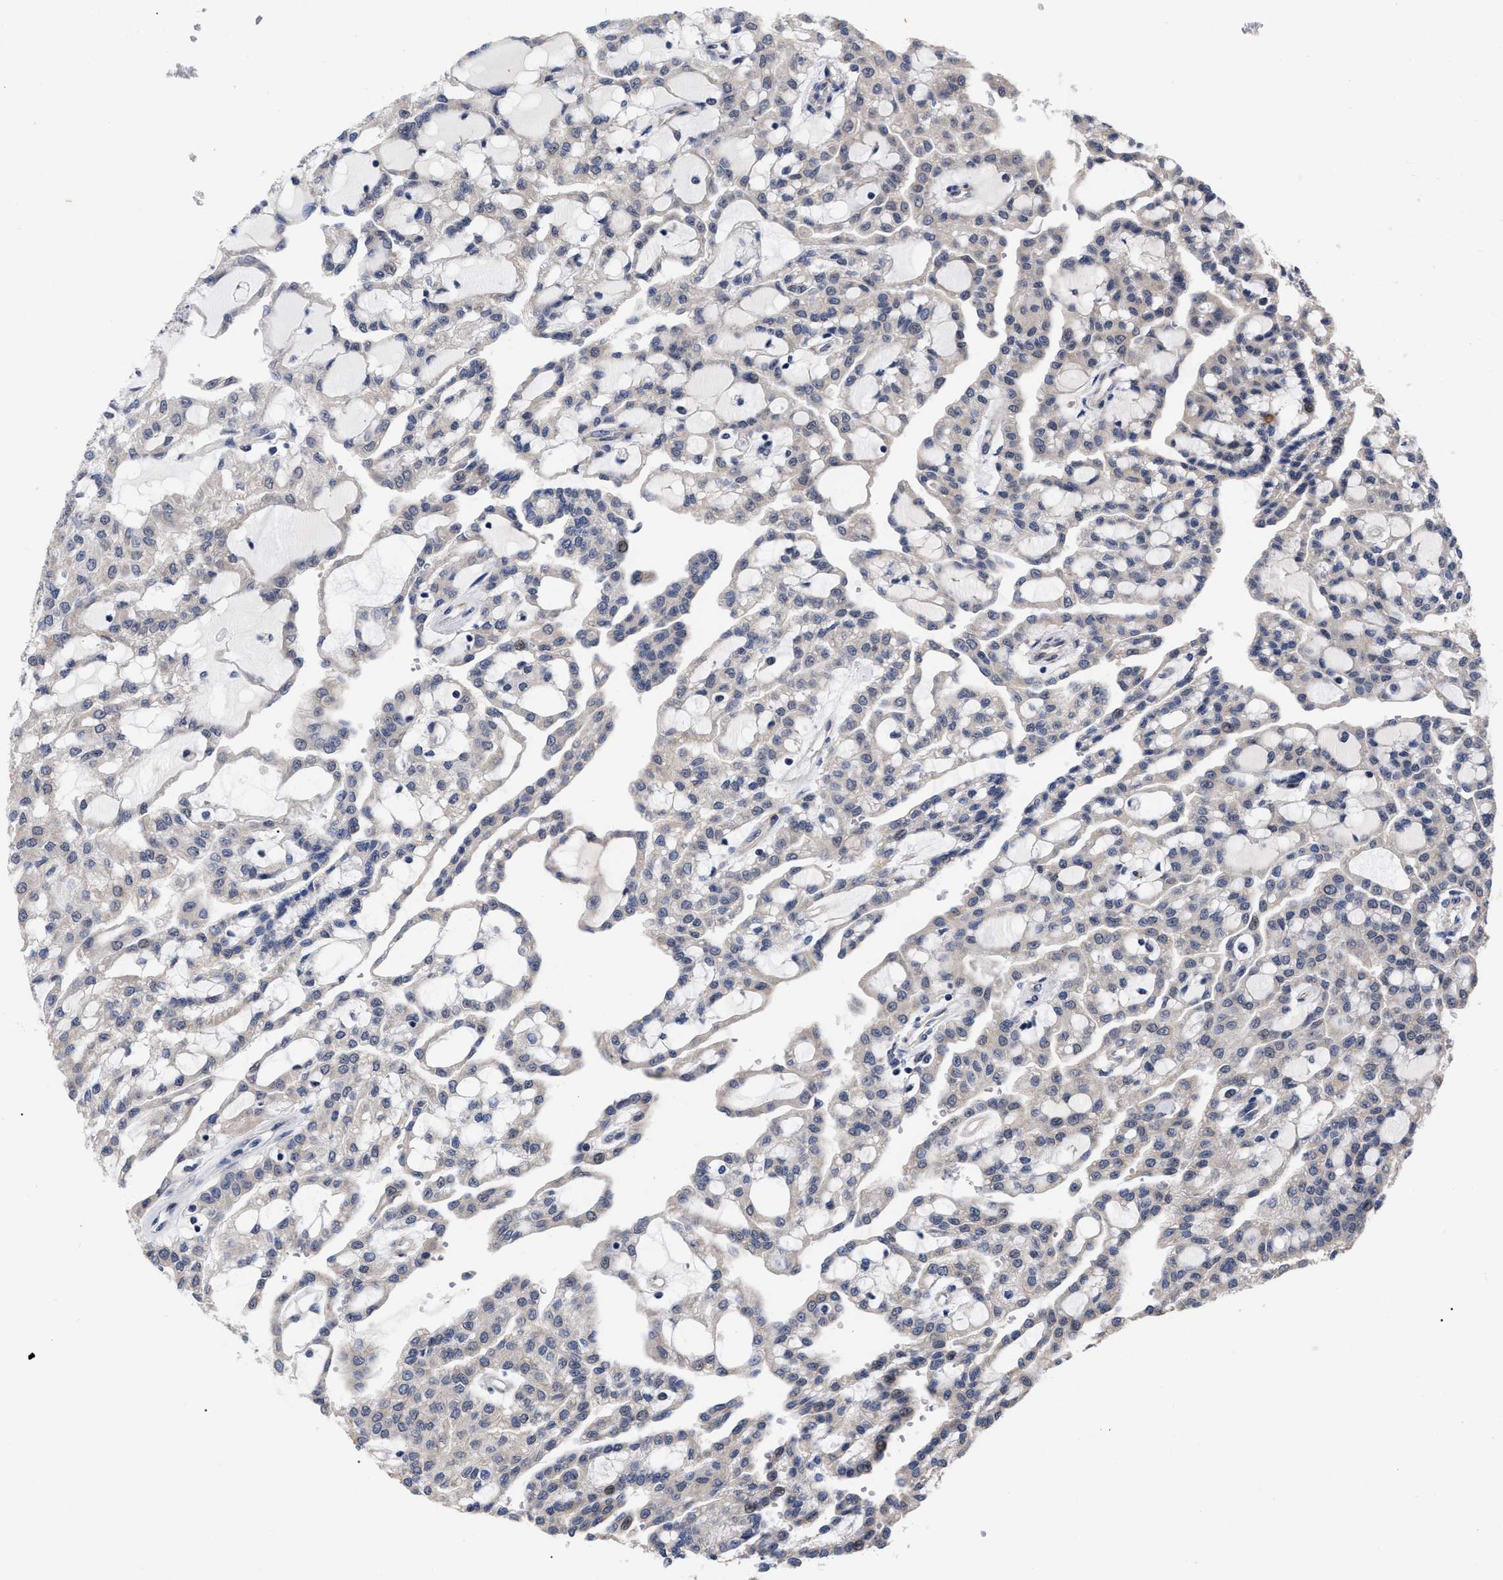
{"staining": {"intensity": "negative", "quantity": "none", "location": "none"}, "tissue": "renal cancer", "cell_type": "Tumor cells", "image_type": "cancer", "snomed": [{"axis": "morphology", "description": "Adenocarcinoma, NOS"}, {"axis": "topography", "description": "Kidney"}], "caption": "The image shows no significant staining in tumor cells of renal cancer (adenocarcinoma).", "gene": "CCN5", "patient": {"sex": "male", "age": 63}}